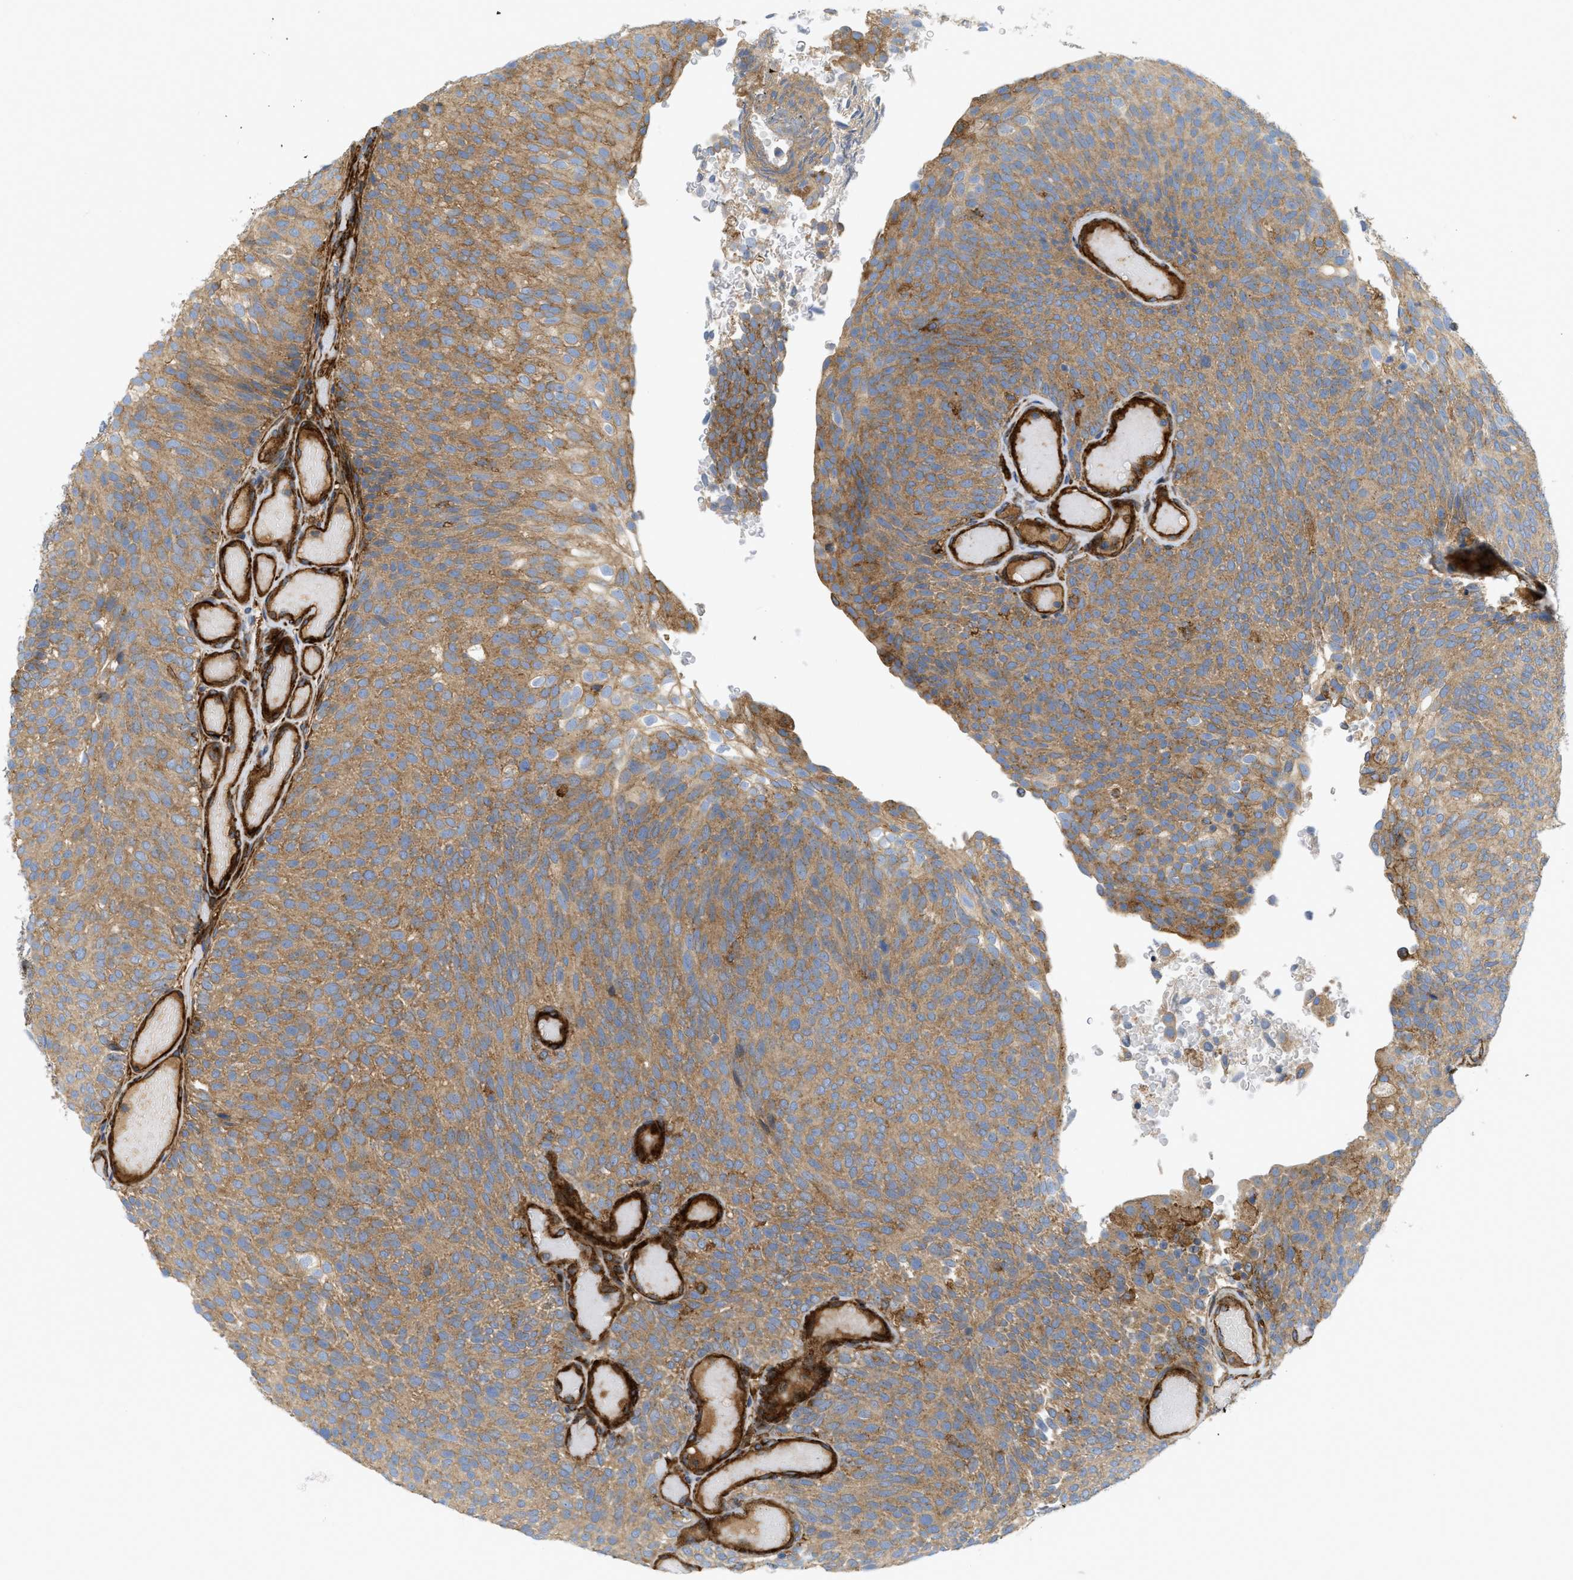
{"staining": {"intensity": "moderate", "quantity": ">75%", "location": "cytoplasmic/membranous"}, "tissue": "urothelial cancer", "cell_type": "Tumor cells", "image_type": "cancer", "snomed": [{"axis": "morphology", "description": "Urothelial carcinoma, Low grade"}, {"axis": "topography", "description": "Urinary bladder"}], "caption": "Immunohistochemistry (IHC) histopathology image of neoplastic tissue: human urothelial cancer stained using immunohistochemistry exhibits medium levels of moderate protein expression localized specifically in the cytoplasmic/membranous of tumor cells, appearing as a cytoplasmic/membranous brown color.", "gene": "PICALM", "patient": {"sex": "male", "age": 78}}